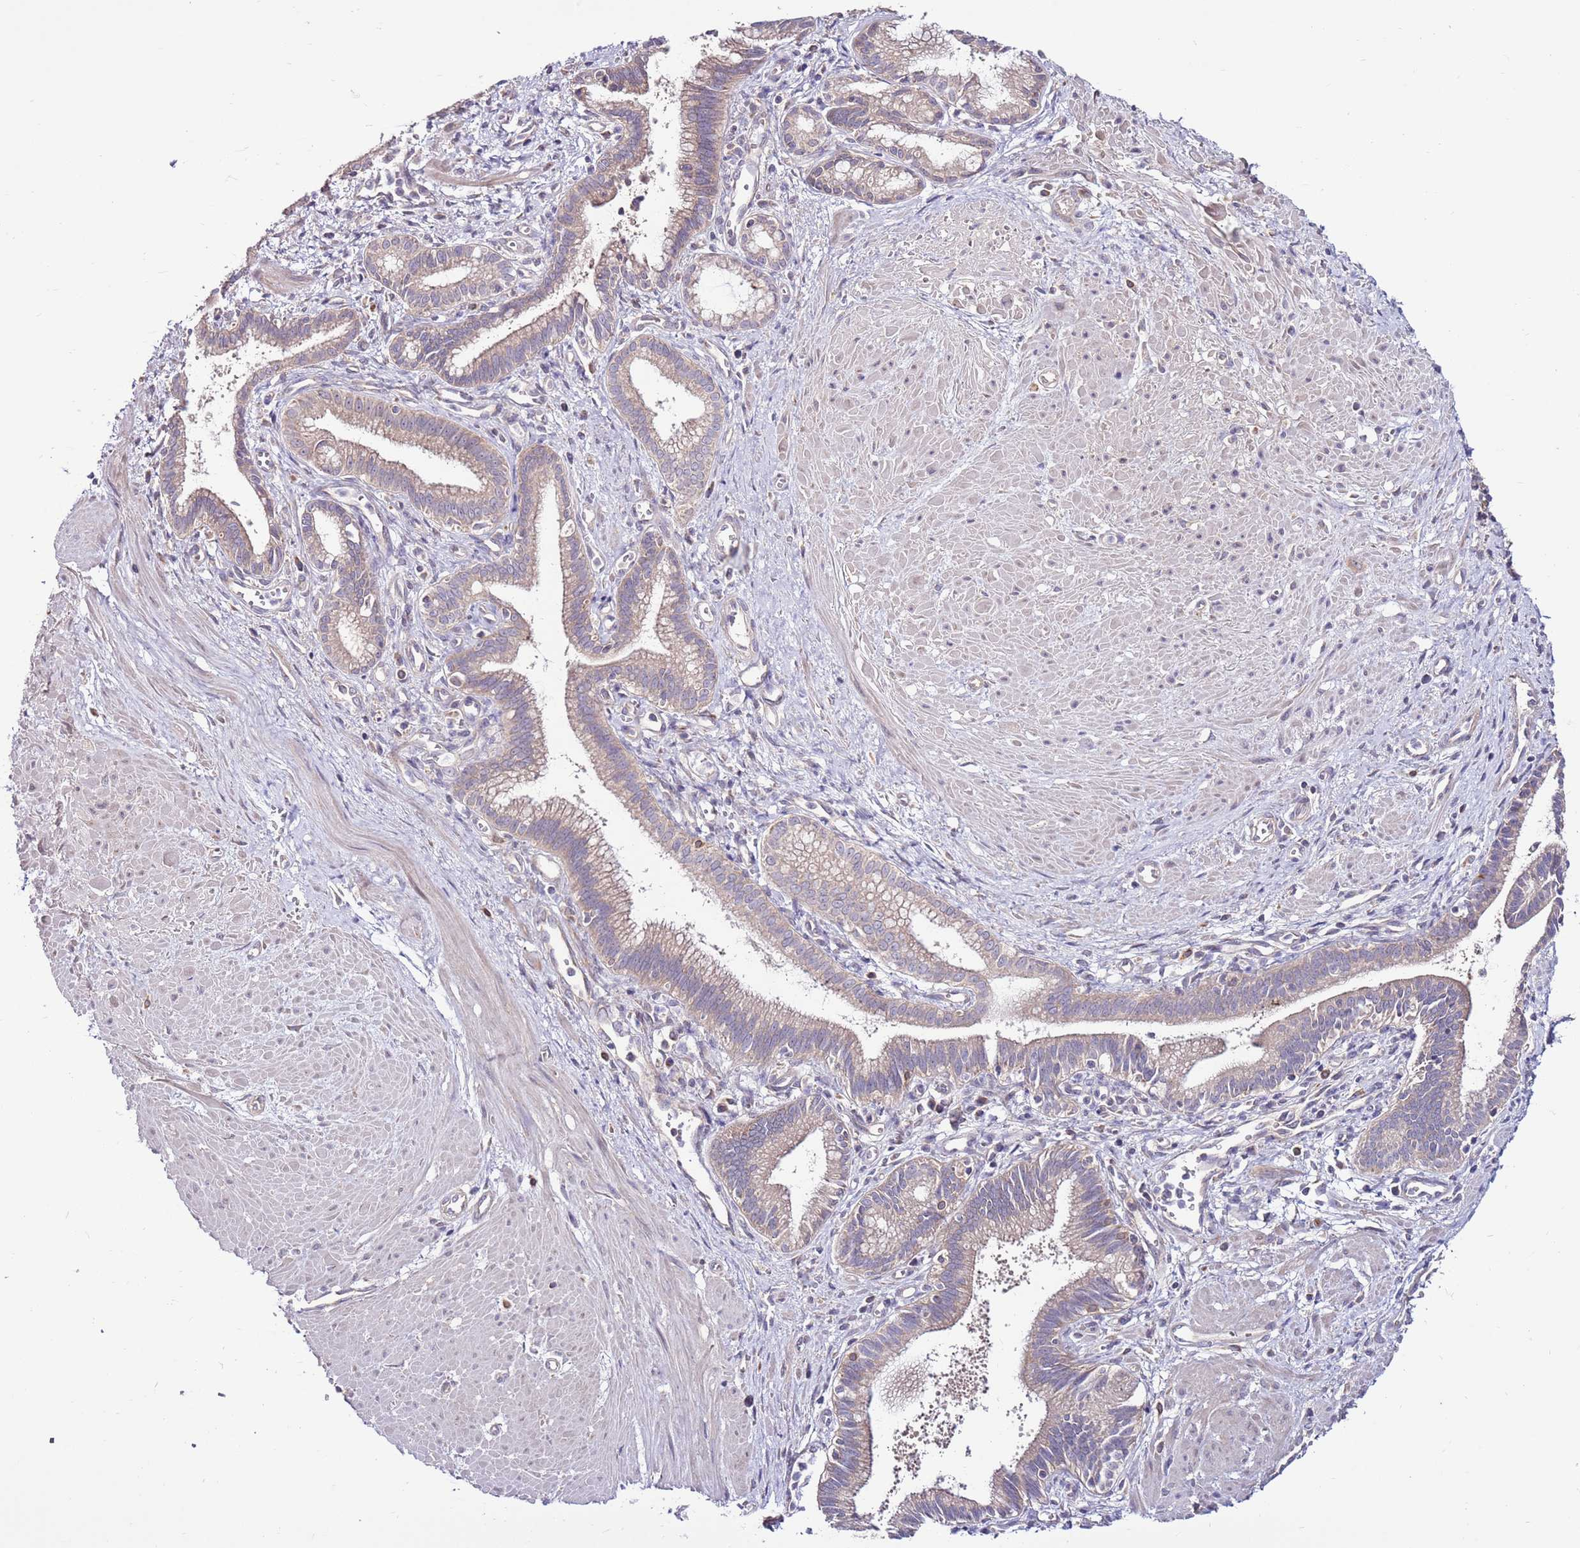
{"staining": {"intensity": "moderate", "quantity": ">75%", "location": "cytoplasmic/membranous"}, "tissue": "pancreatic cancer", "cell_type": "Tumor cells", "image_type": "cancer", "snomed": [{"axis": "morphology", "description": "Adenocarcinoma, NOS"}, {"axis": "topography", "description": "Pancreas"}], "caption": "High-magnification brightfield microscopy of pancreatic adenocarcinoma stained with DAB (brown) and counterstained with hematoxylin (blue). tumor cells exhibit moderate cytoplasmic/membranous expression is present in approximately>75% of cells.", "gene": "SMG1", "patient": {"sex": "male", "age": 78}}